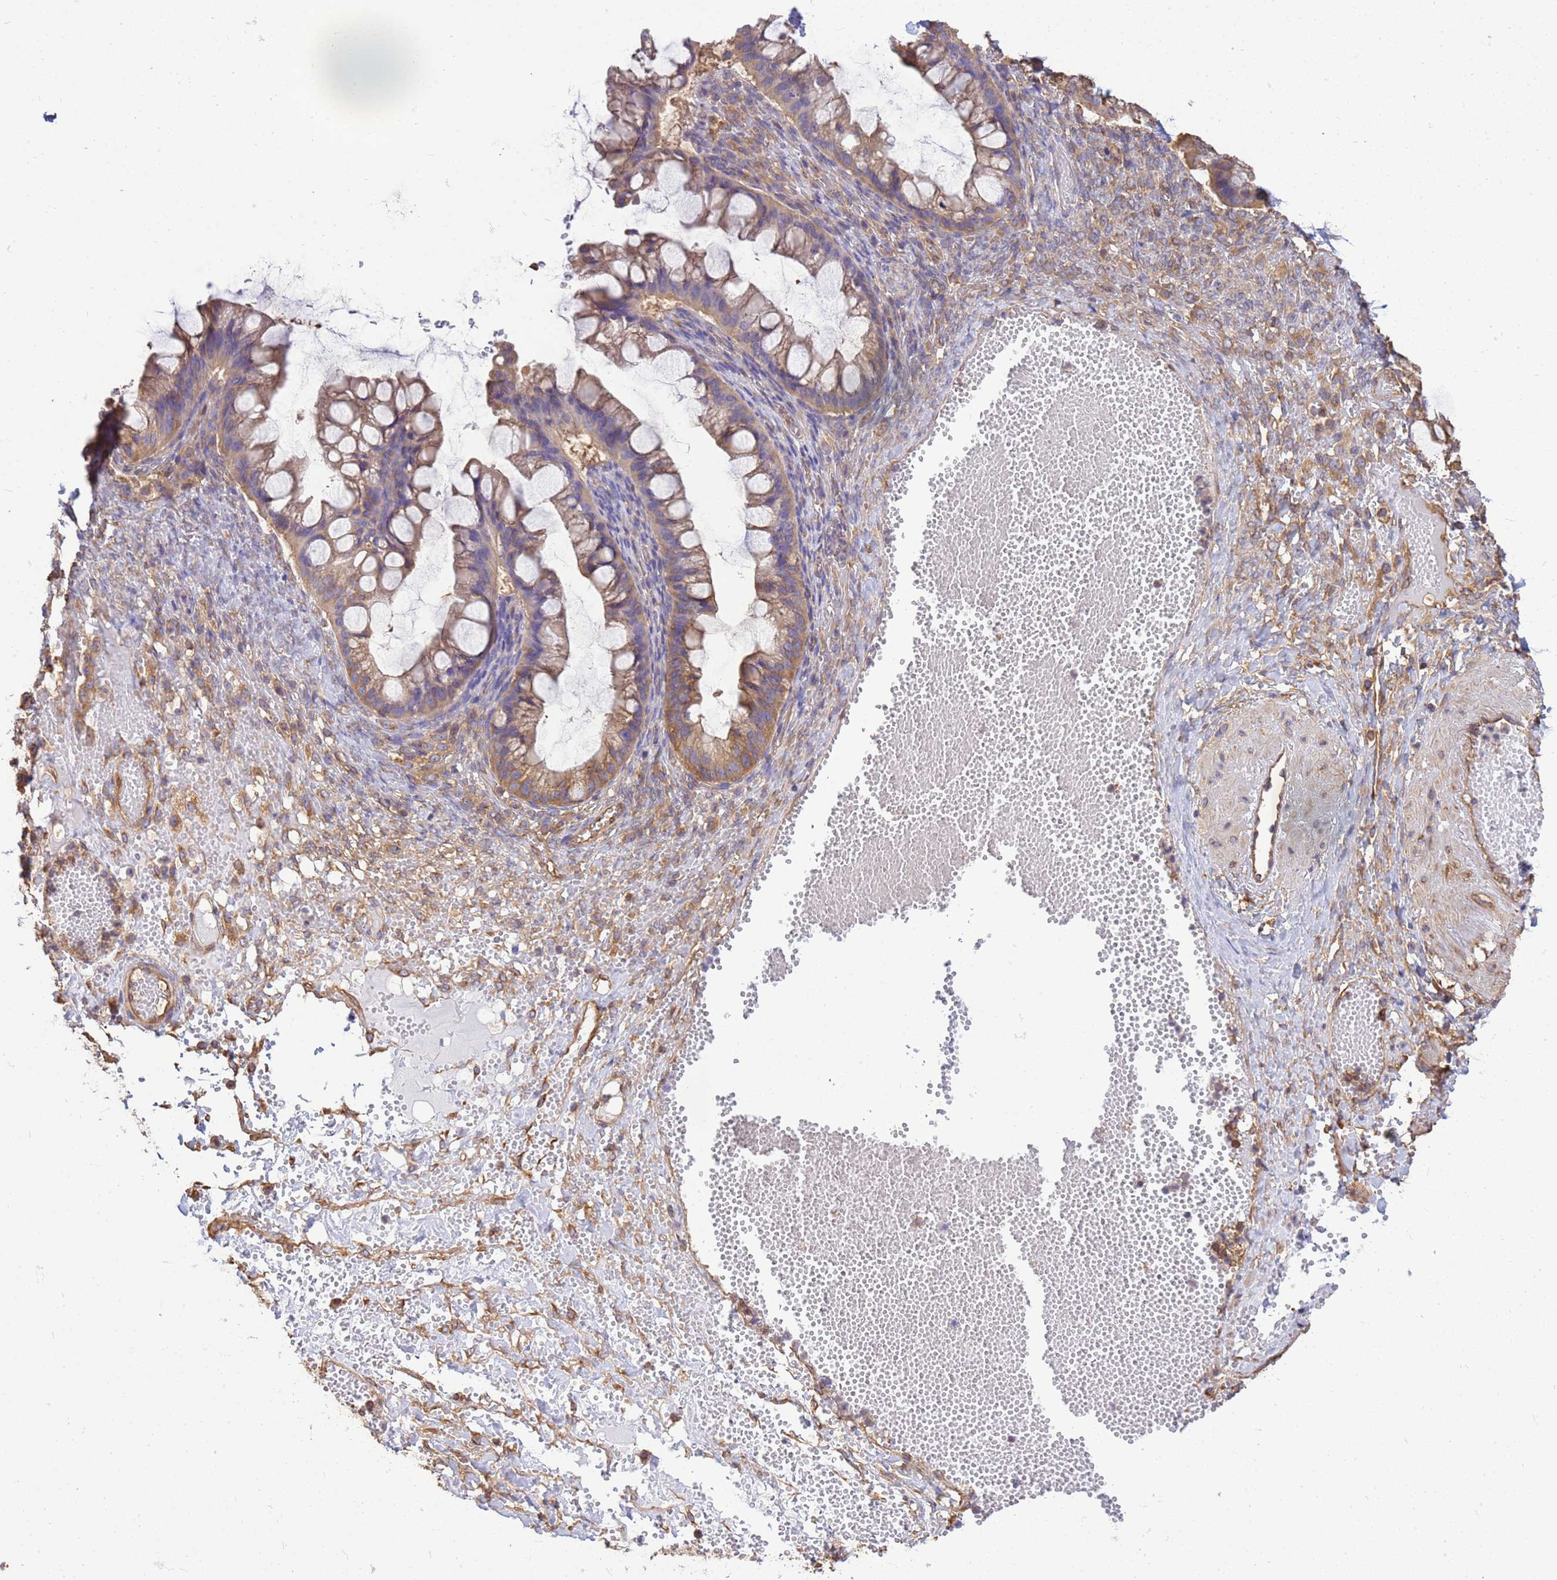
{"staining": {"intensity": "weak", "quantity": ">75%", "location": "cytoplasmic/membranous"}, "tissue": "ovarian cancer", "cell_type": "Tumor cells", "image_type": "cancer", "snomed": [{"axis": "morphology", "description": "Cystadenocarcinoma, mucinous, NOS"}, {"axis": "topography", "description": "Ovary"}], "caption": "Mucinous cystadenocarcinoma (ovarian) stained with DAB IHC reveals low levels of weak cytoplasmic/membranous staining in about >75% of tumor cells.", "gene": "TUBB1", "patient": {"sex": "female", "age": 73}}